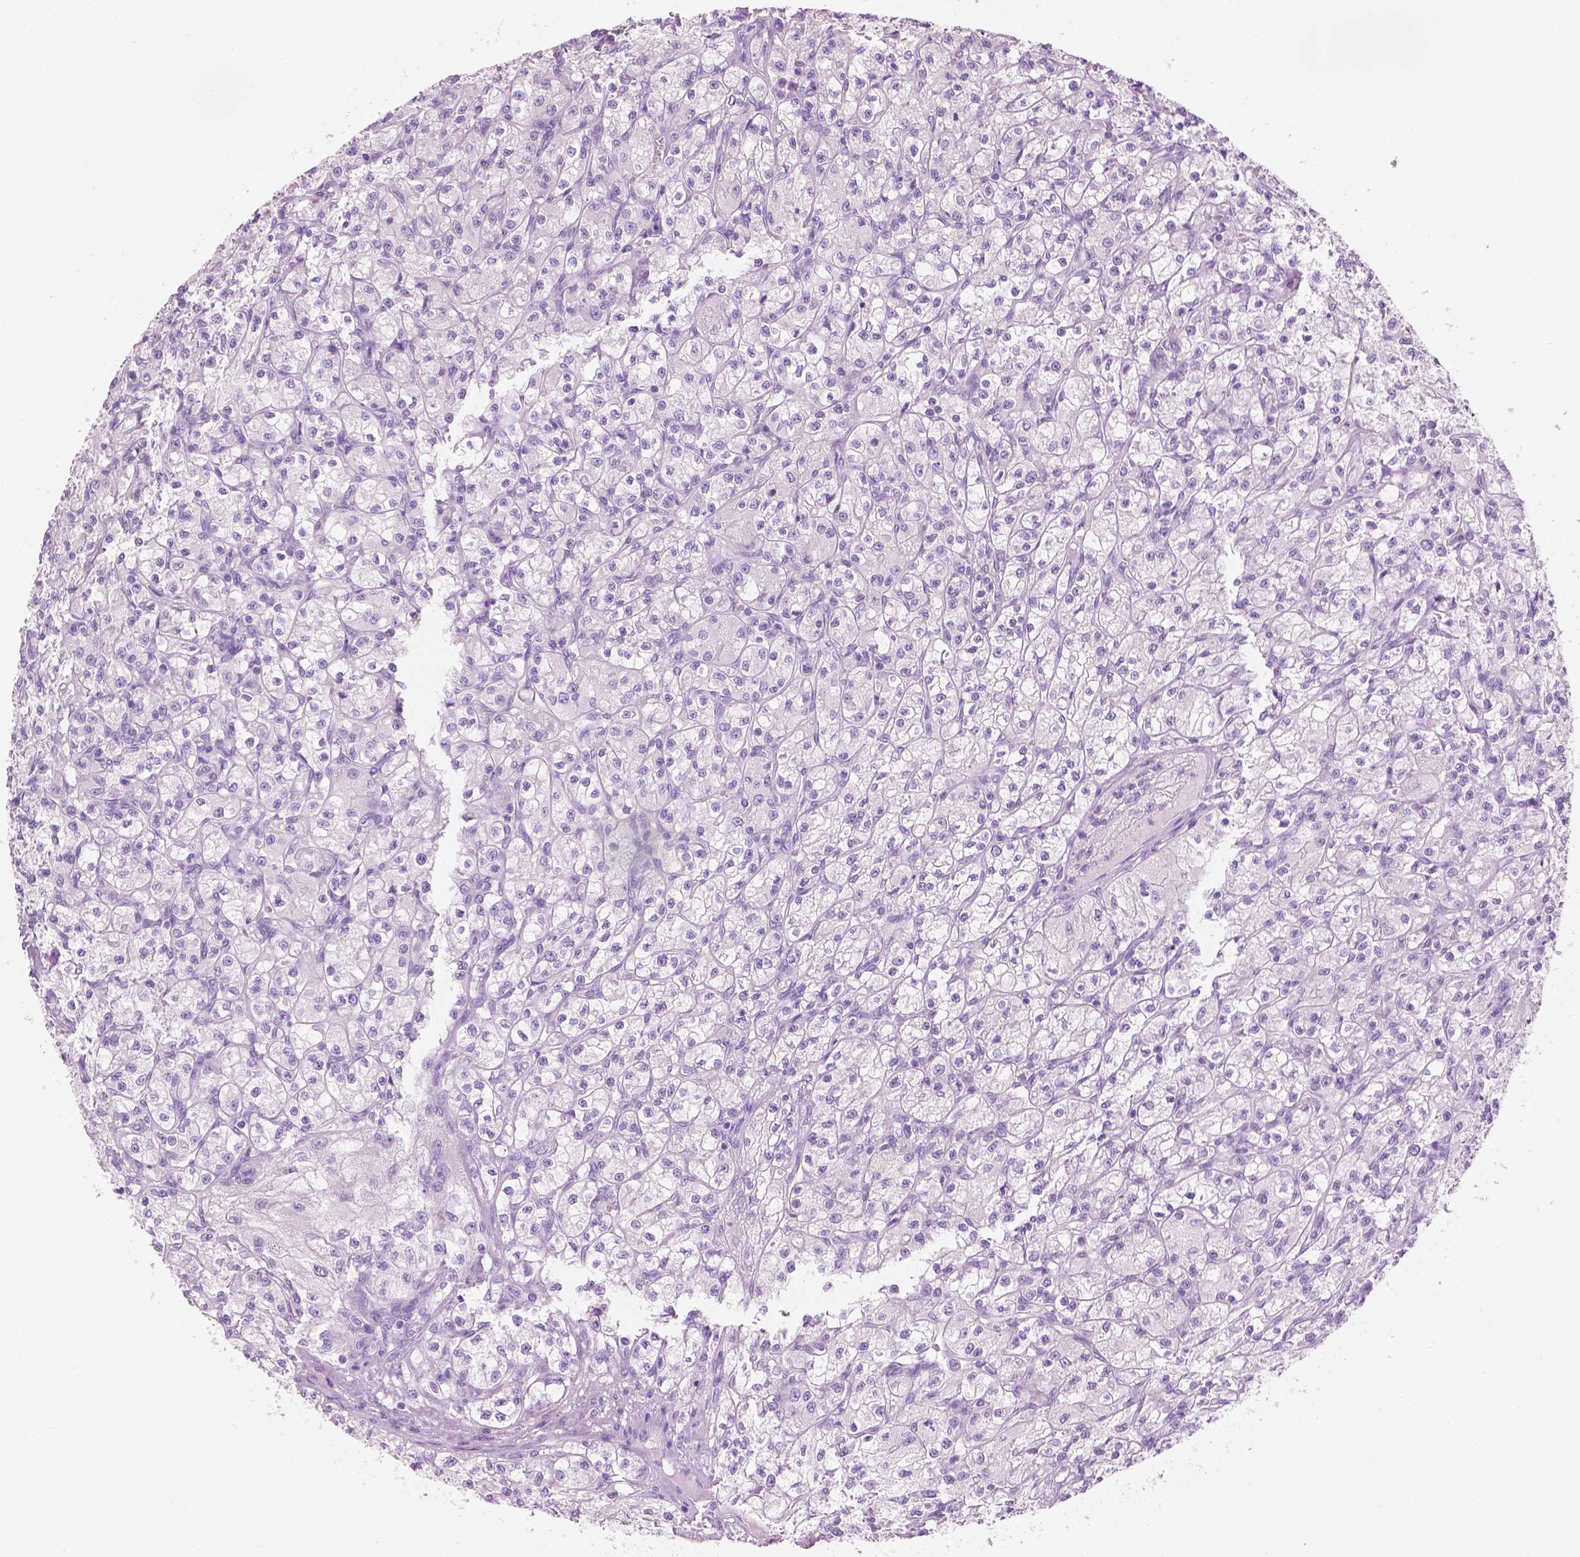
{"staining": {"intensity": "negative", "quantity": "none", "location": "none"}, "tissue": "renal cancer", "cell_type": "Tumor cells", "image_type": "cancer", "snomed": [{"axis": "morphology", "description": "Adenocarcinoma, NOS"}, {"axis": "topography", "description": "Kidney"}], "caption": "This is an IHC histopathology image of renal cancer (adenocarcinoma). There is no staining in tumor cells.", "gene": "PLIN4", "patient": {"sex": "female", "age": 70}}